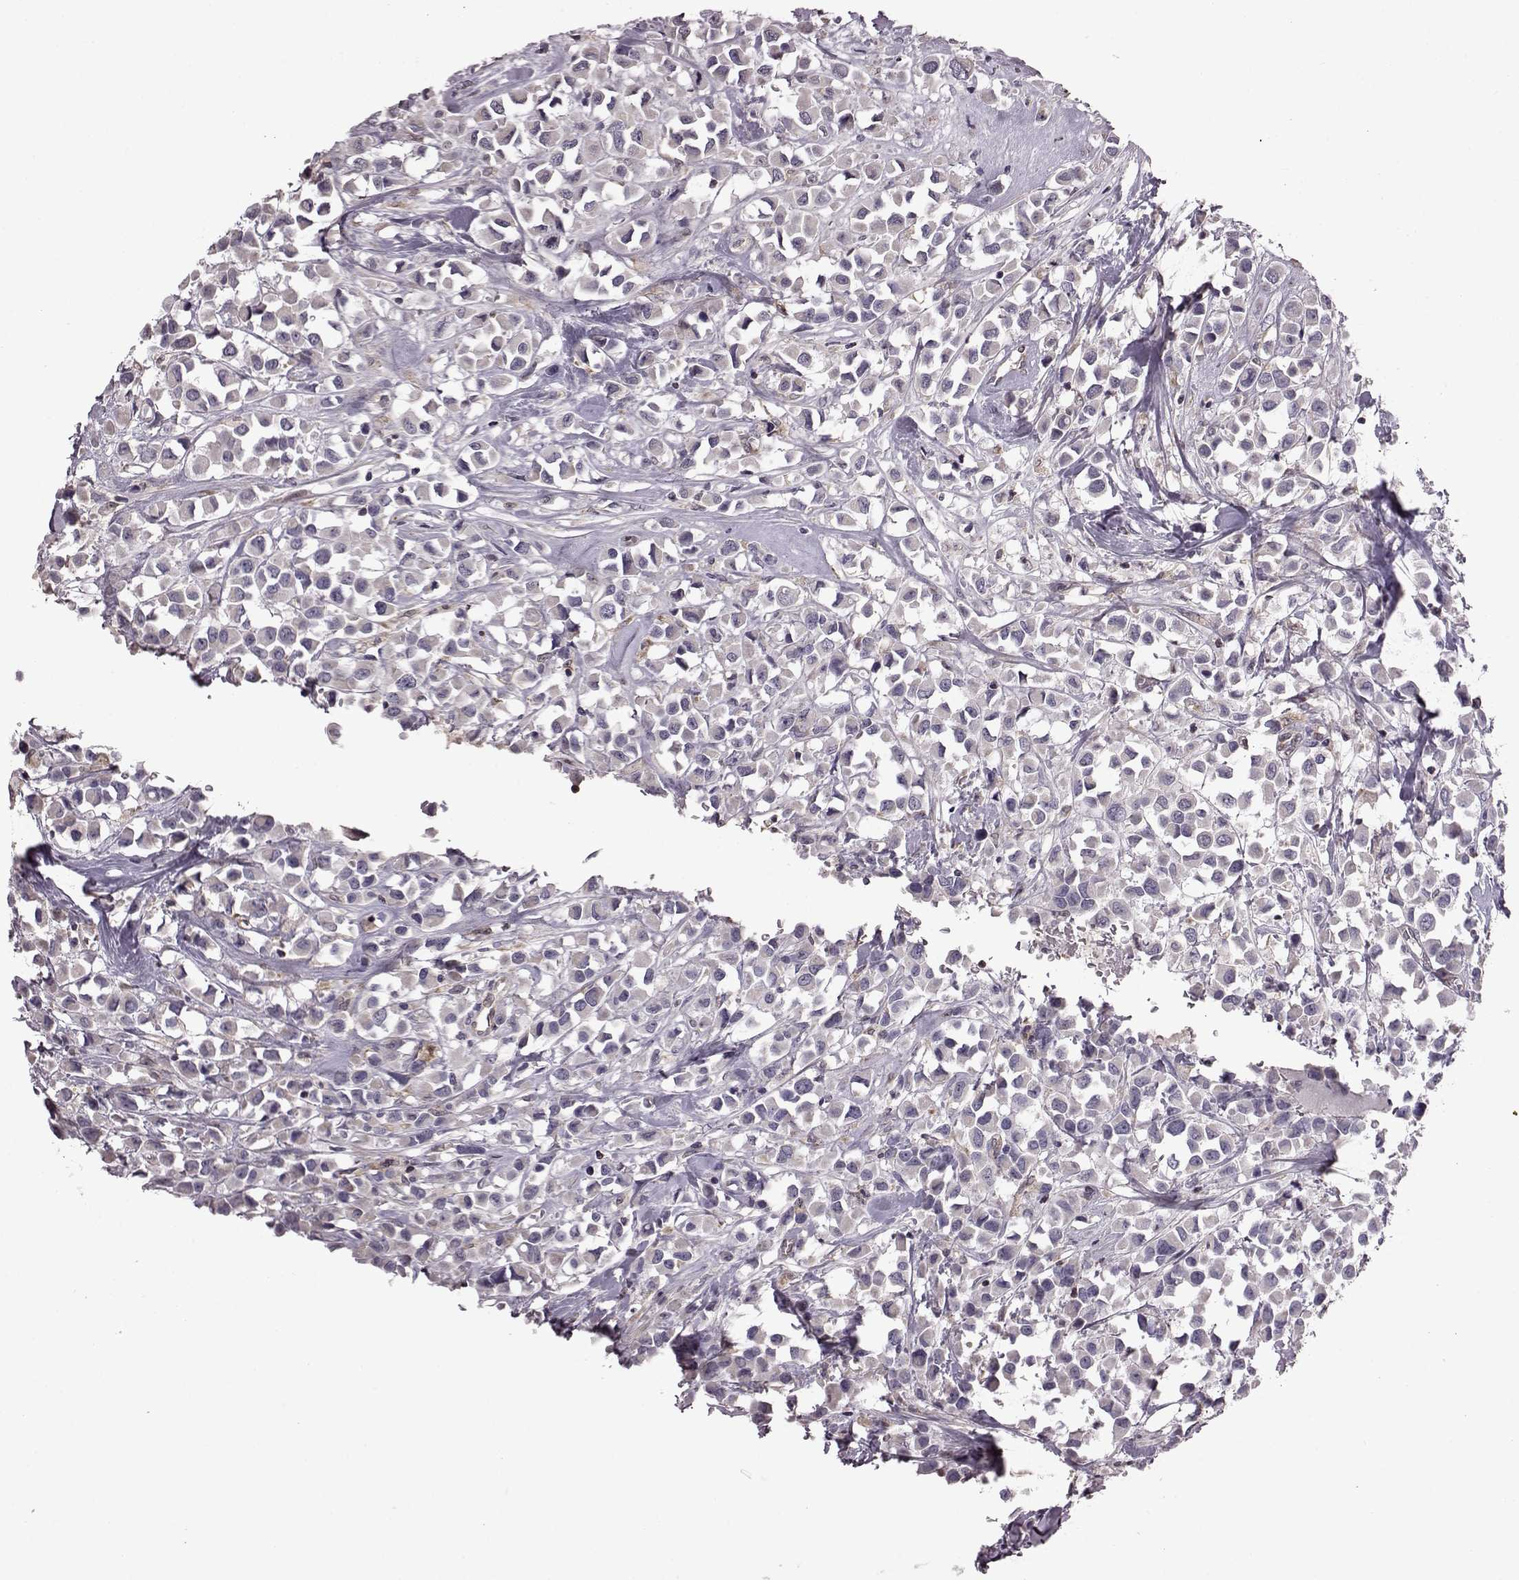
{"staining": {"intensity": "negative", "quantity": "none", "location": "none"}, "tissue": "breast cancer", "cell_type": "Tumor cells", "image_type": "cancer", "snomed": [{"axis": "morphology", "description": "Duct carcinoma"}, {"axis": "topography", "description": "Breast"}], "caption": "This is an IHC histopathology image of breast invasive ductal carcinoma. There is no positivity in tumor cells.", "gene": "CDC42SE1", "patient": {"sex": "female", "age": 61}}